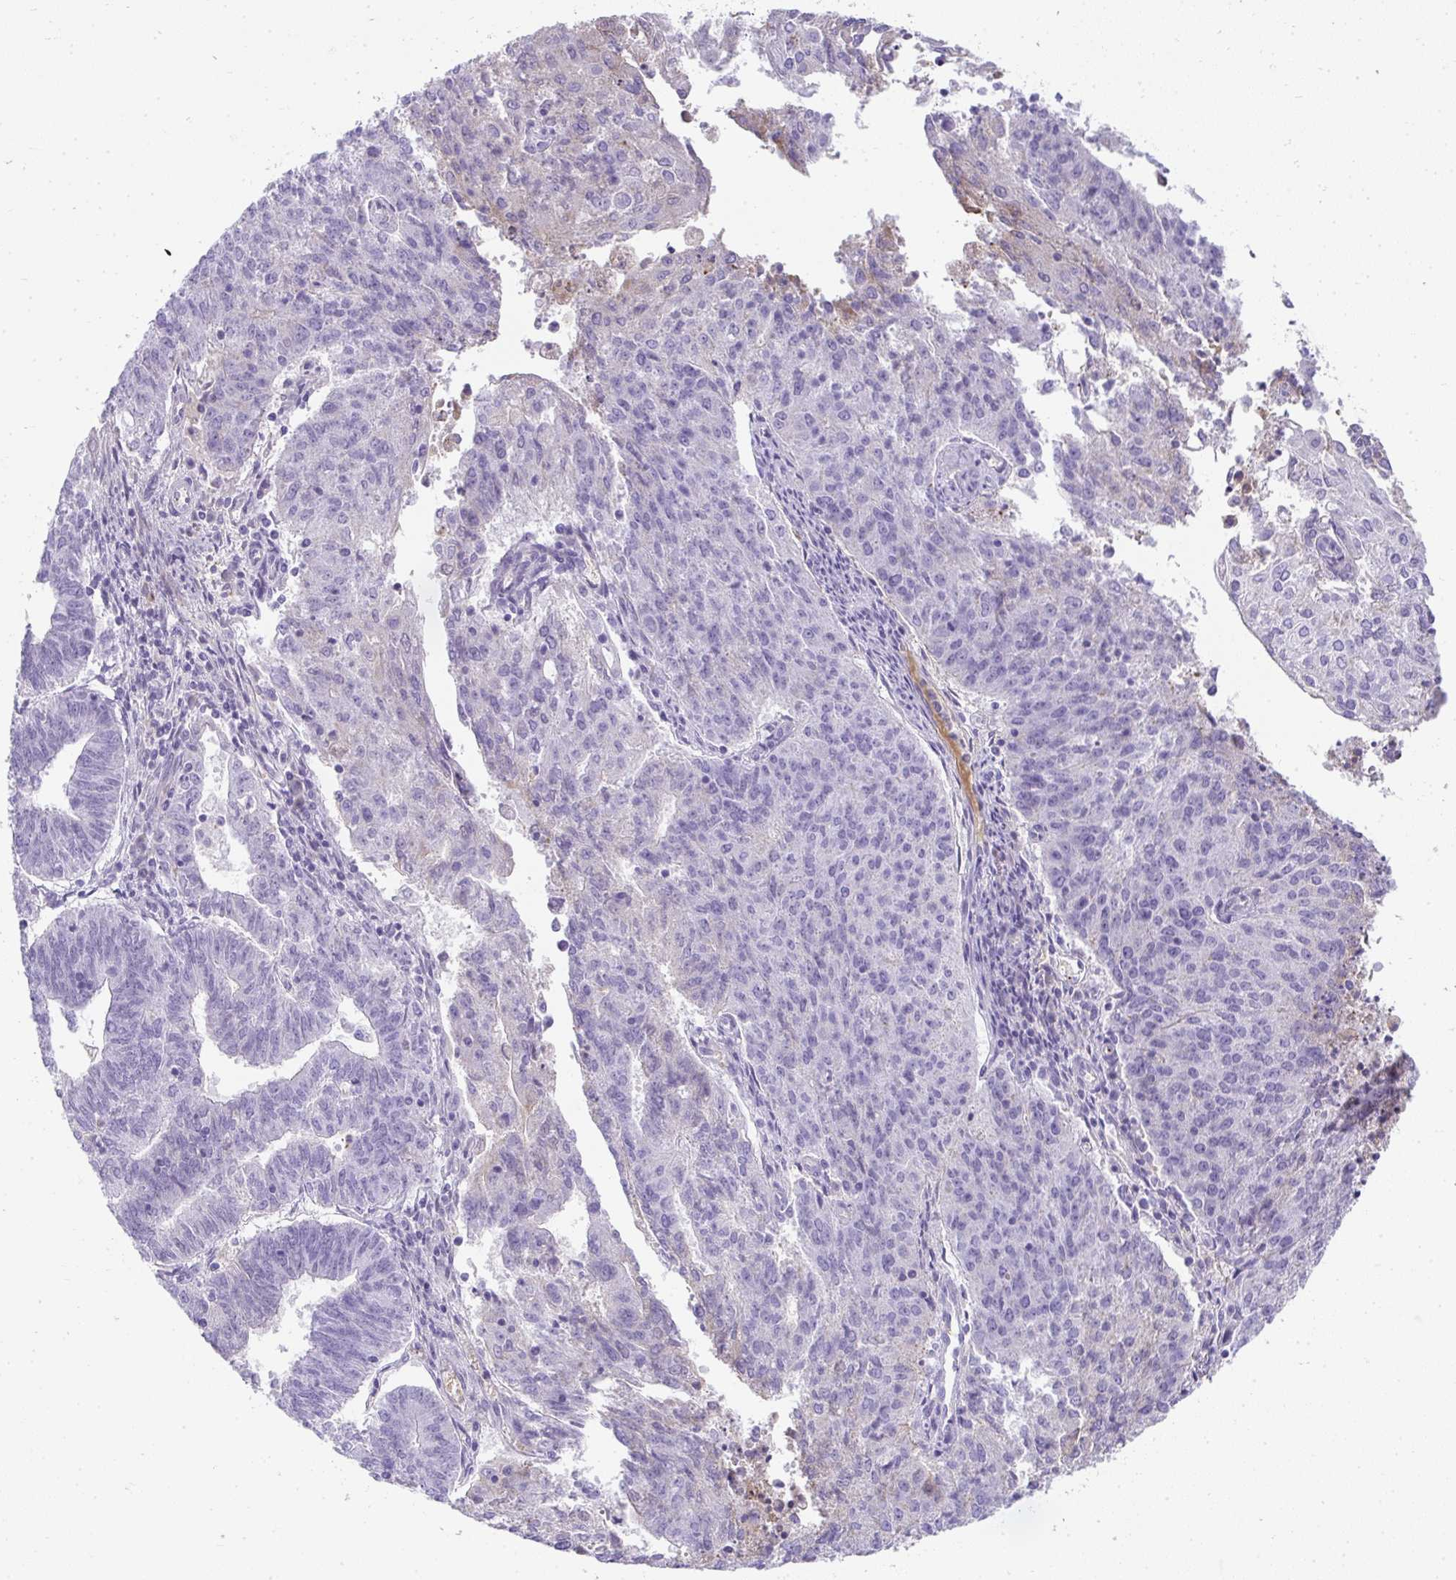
{"staining": {"intensity": "negative", "quantity": "none", "location": "none"}, "tissue": "endometrial cancer", "cell_type": "Tumor cells", "image_type": "cancer", "snomed": [{"axis": "morphology", "description": "Adenocarcinoma, NOS"}, {"axis": "topography", "description": "Endometrium"}], "caption": "There is no significant positivity in tumor cells of endometrial cancer (adenocarcinoma).", "gene": "ZSWIM3", "patient": {"sex": "female", "age": 82}}